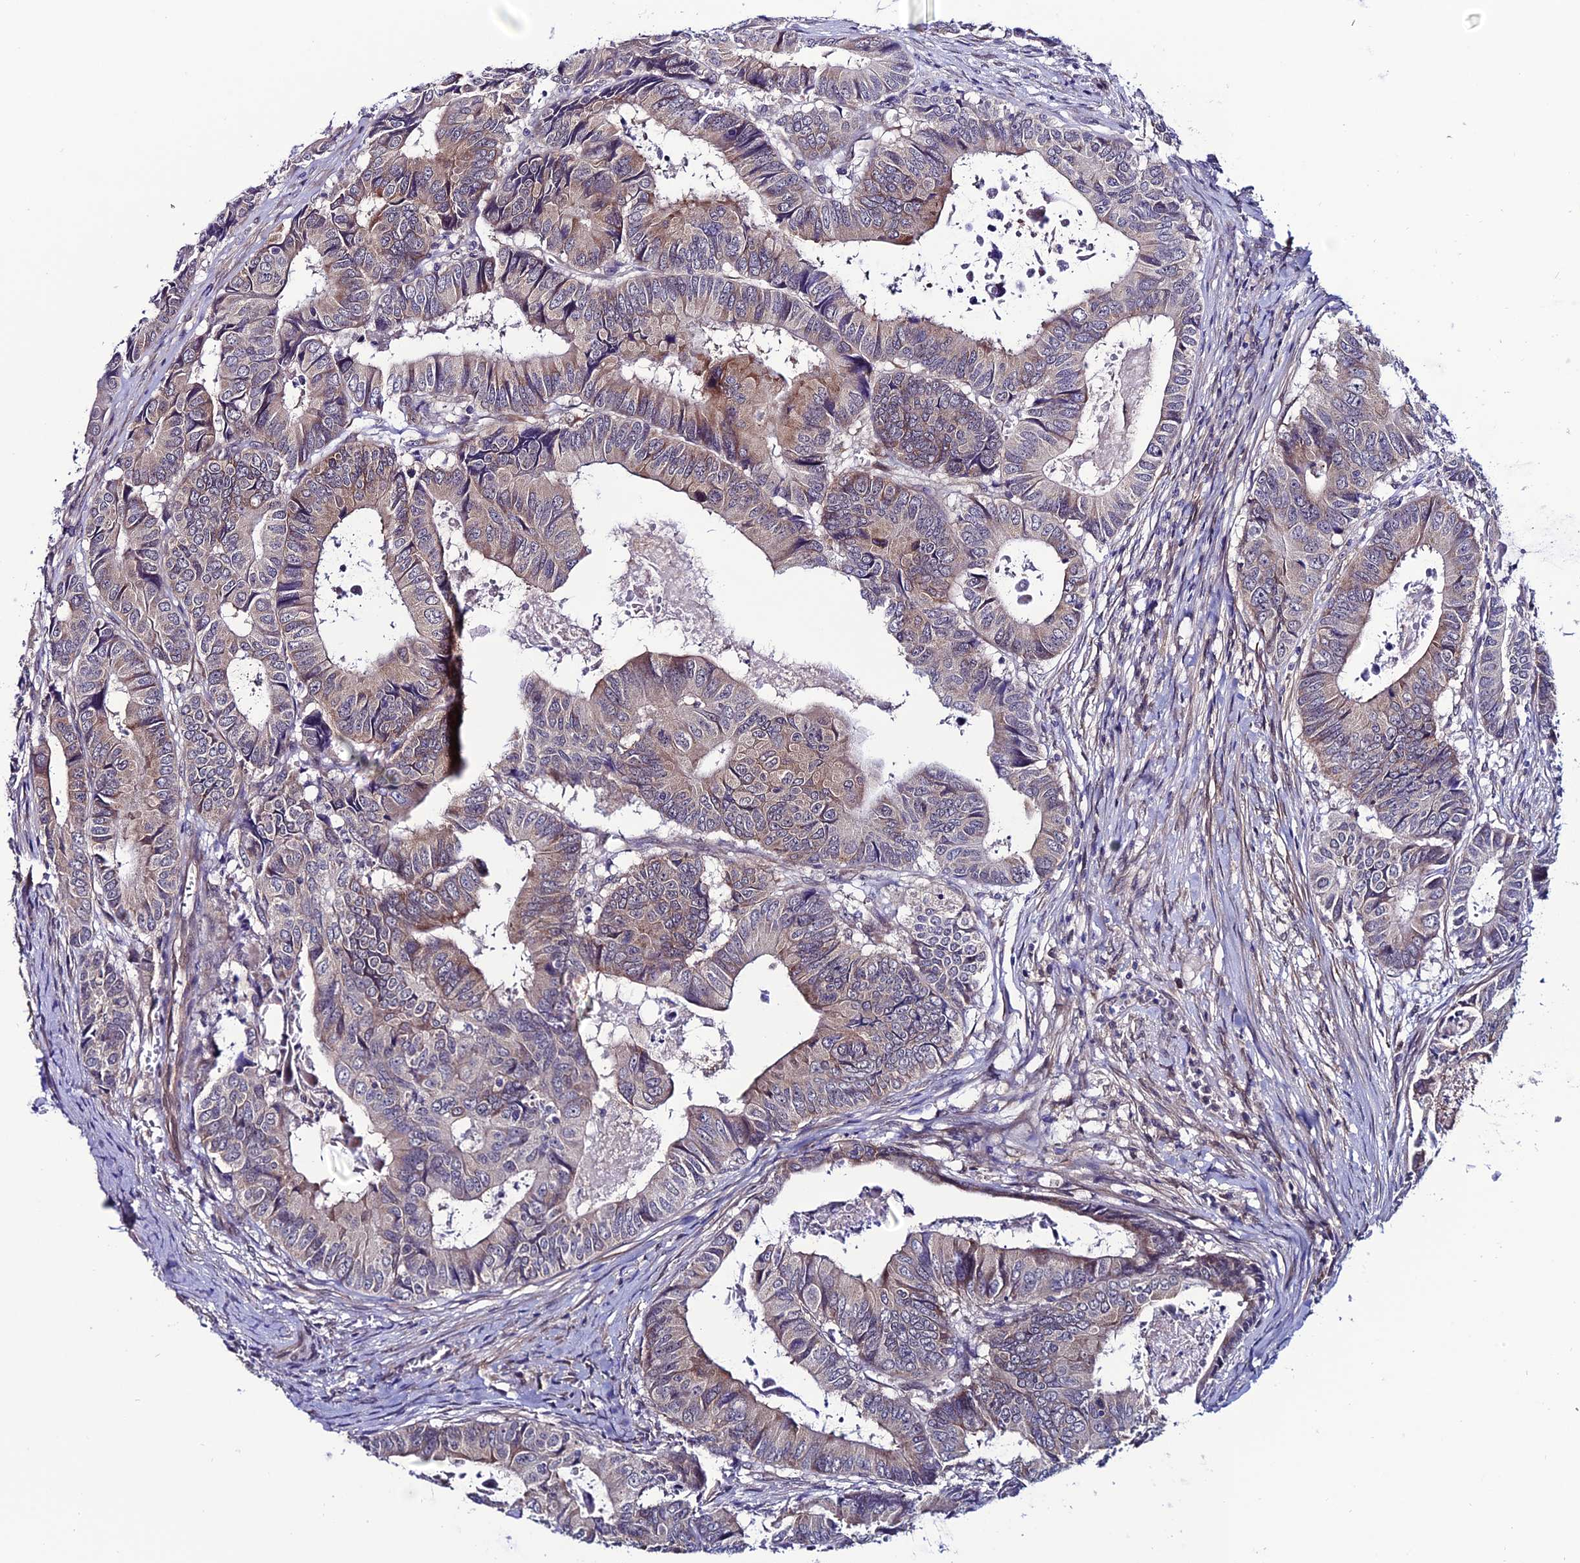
{"staining": {"intensity": "weak", "quantity": "25%-75%", "location": "cytoplasmic/membranous"}, "tissue": "colorectal cancer", "cell_type": "Tumor cells", "image_type": "cancer", "snomed": [{"axis": "morphology", "description": "Adenocarcinoma, NOS"}, {"axis": "topography", "description": "Colon"}], "caption": "Colorectal adenocarcinoma stained with DAB immunohistochemistry displays low levels of weak cytoplasmic/membranous expression in approximately 25%-75% of tumor cells. (Brightfield microscopy of DAB IHC at high magnification).", "gene": "FZD8", "patient": {"sex": "male", "age": 85}}